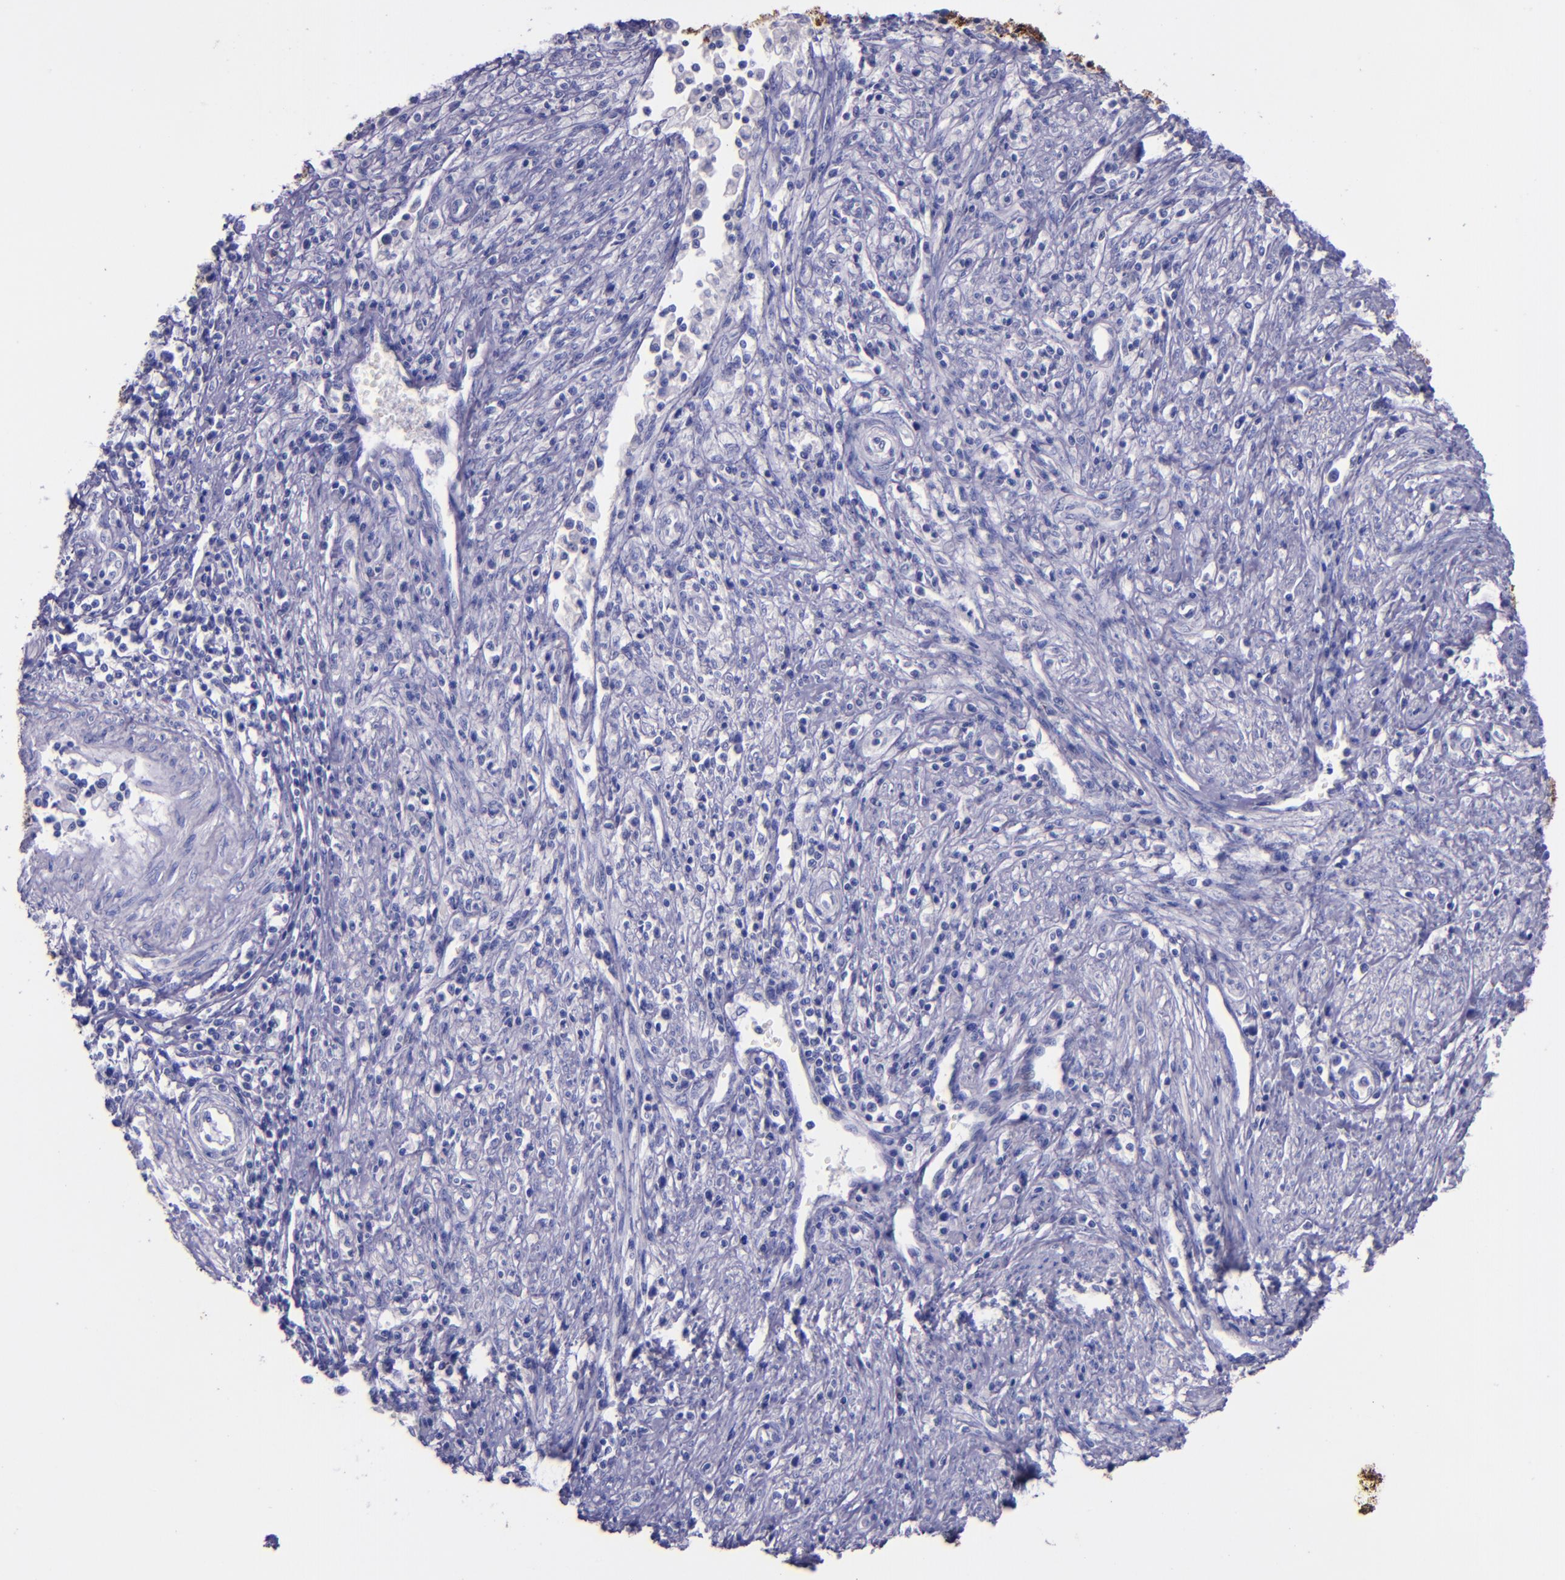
{"staining": {"intensity": "negative", "quantity": "none", "location": "none"}, "tissue": "cervical cancer", "cell_type": "Tumor cells", "image_type": "cancer", "snomed": [{"axis": "morphology", "description": "Adenocarcinoma, NOS"}, {"axis": "topography", "description": "Cervix"}], "caption": "Immunohistochemistry (IHC) of human cervical cancer shows no positivity in tumor cells.", "gene": "KRT4", "patient": {"sex": "female", "age": 36}}